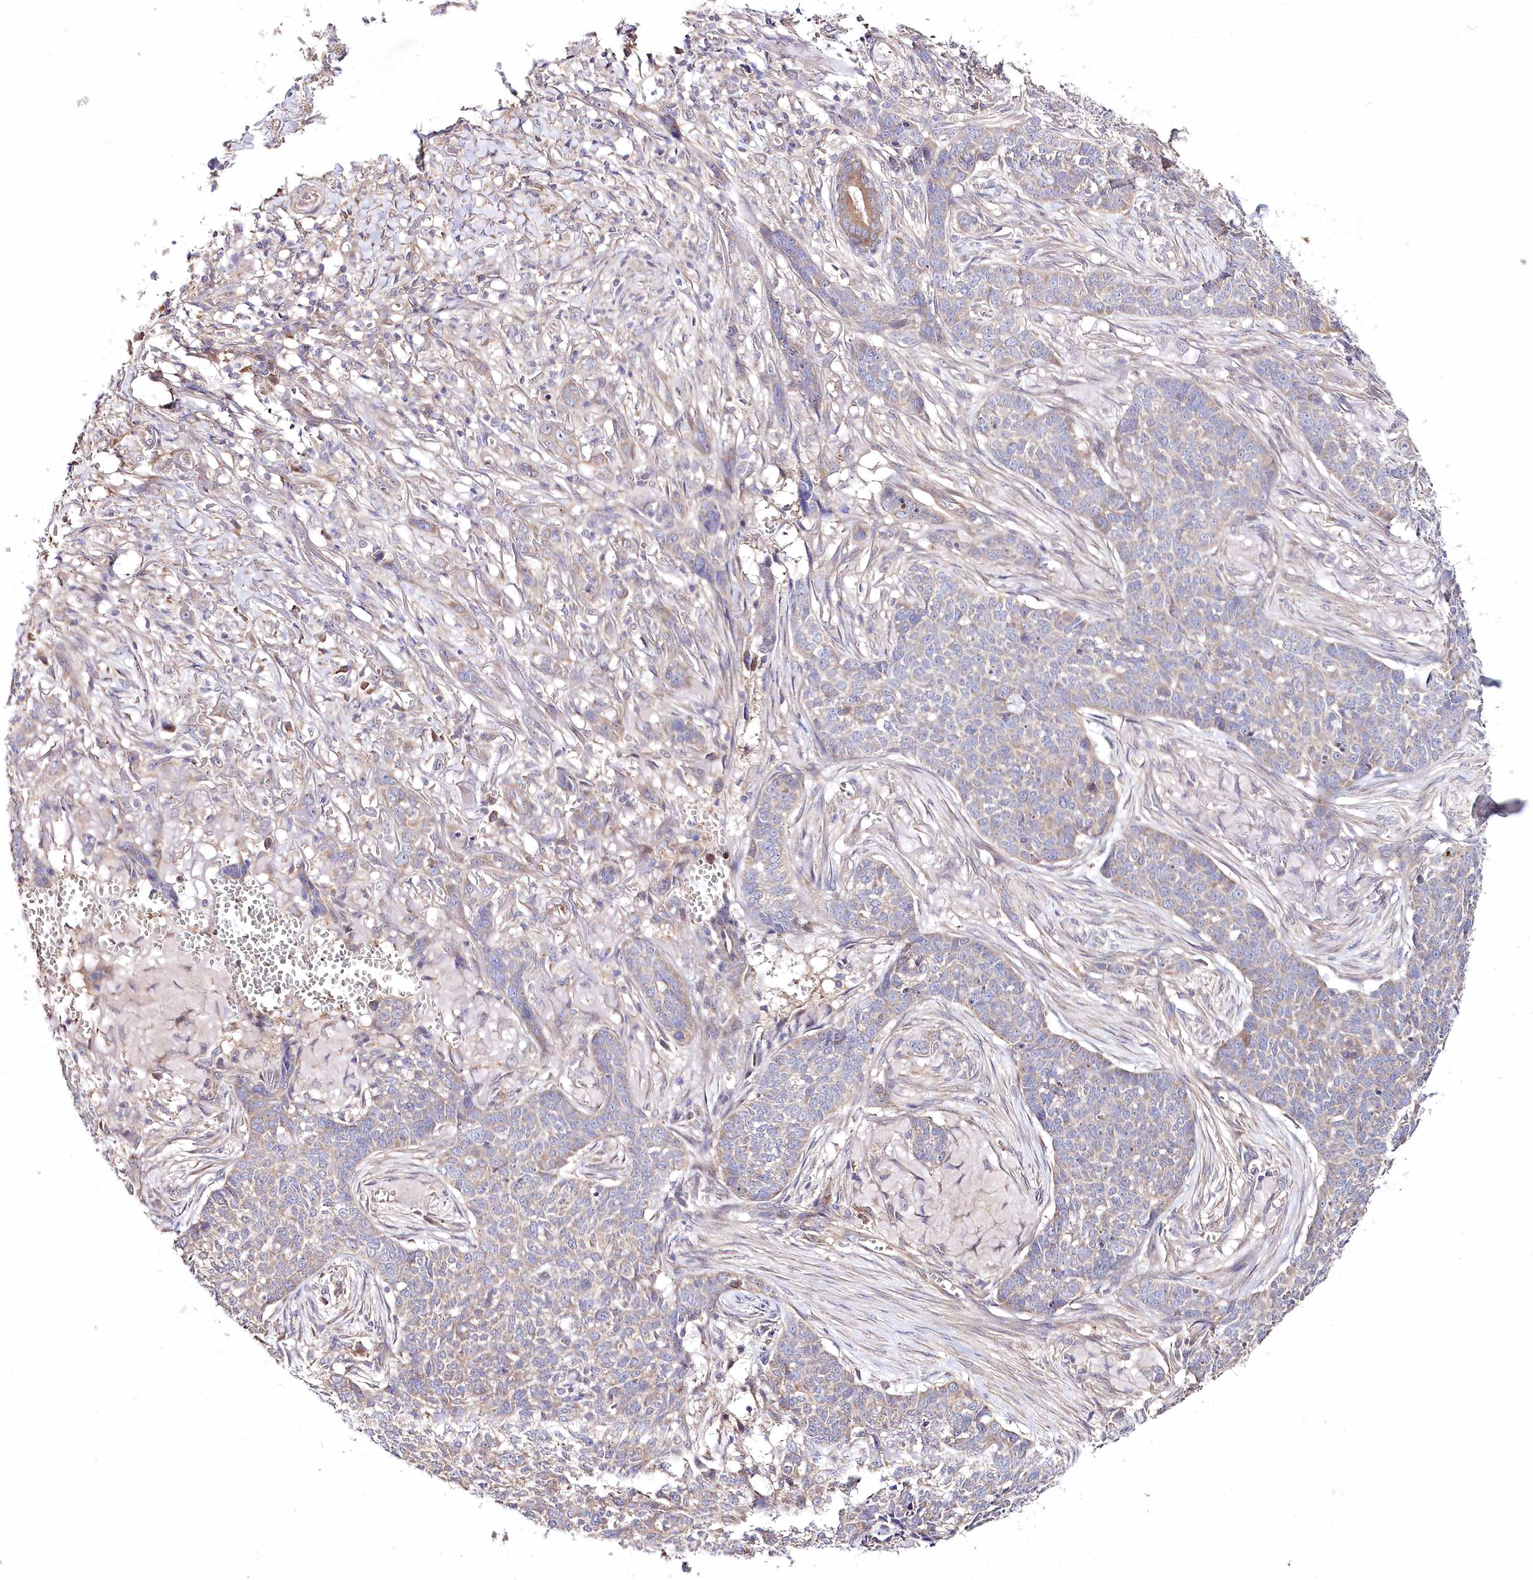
{"staining": {"intensity": "negative", "quantity": "none", "location": "none"}, "tissue": "skin cancer", "cell_type": "Tumor cells", "image_type": "cancer", "snomed": [{"axis": "morphology", "description": "Basal cell carcinoma"}, {"axis": "topography", "description": "Skin"}], "caption": "Skin cancer (basal cell carcinoma) stained for a protein using immunohistochemistry (IHC) demonstrates no staining tumor cells.", "gene": "PYROXD1", "patient": {"sex": "male", "age": 85}}